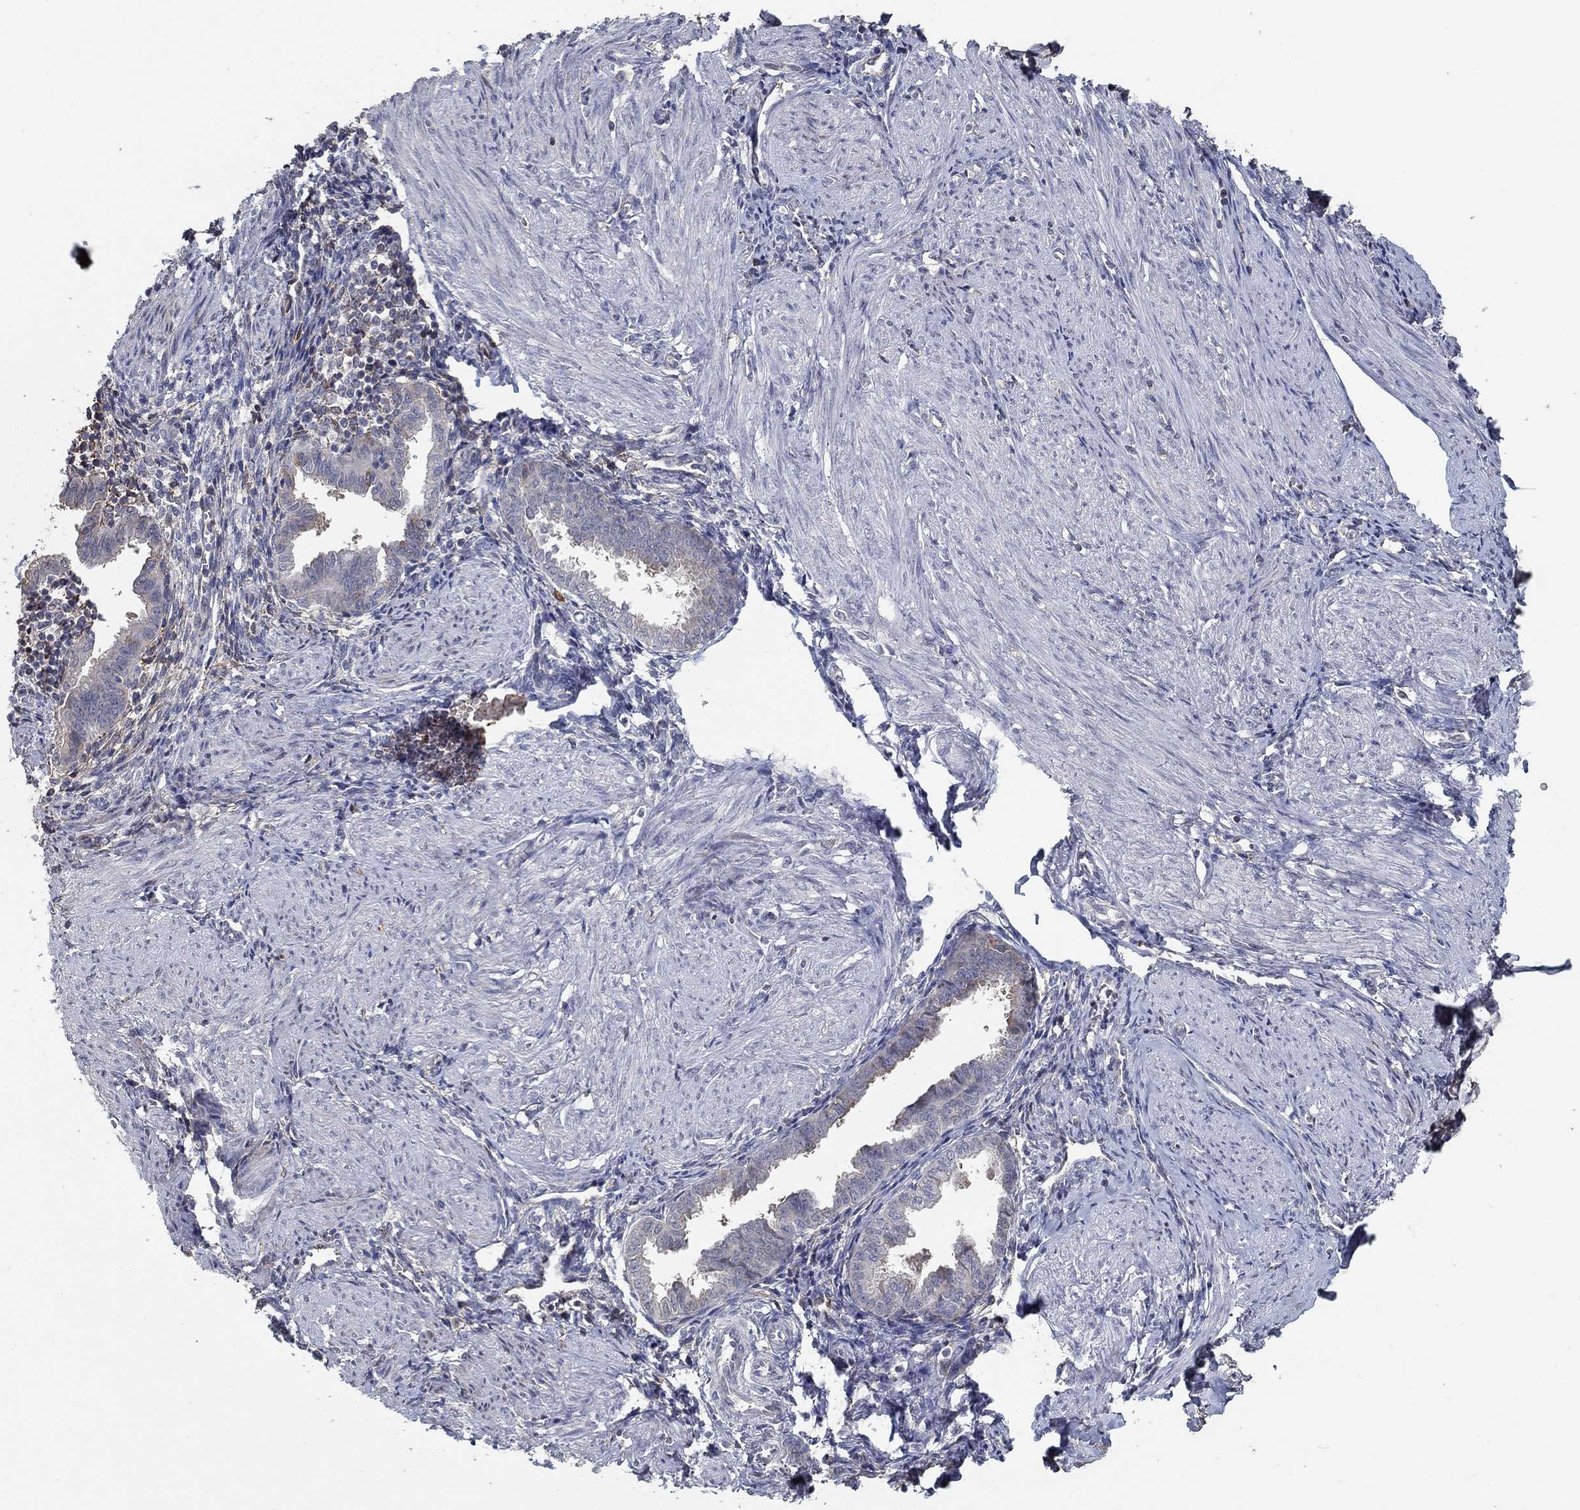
{"staining": {"intensity": "negative", "quantity": "none", "location": "none"}, "tissue": "endometrium", "cell_type": "Cells in endometrial stroma", "image_type": "normal", "snomed": [{"axis": "morphology", "description": "Normal tissue, NOS"}, {"axis": "topography", "description": "Endometrium"}], "caption": "DAB immunohistochemical staining of unremarkable endometrium reveals no significant staining in cells in endometrial stroma.", "gene": "IL10", "patient": {"sex": "female", "age": 37}}